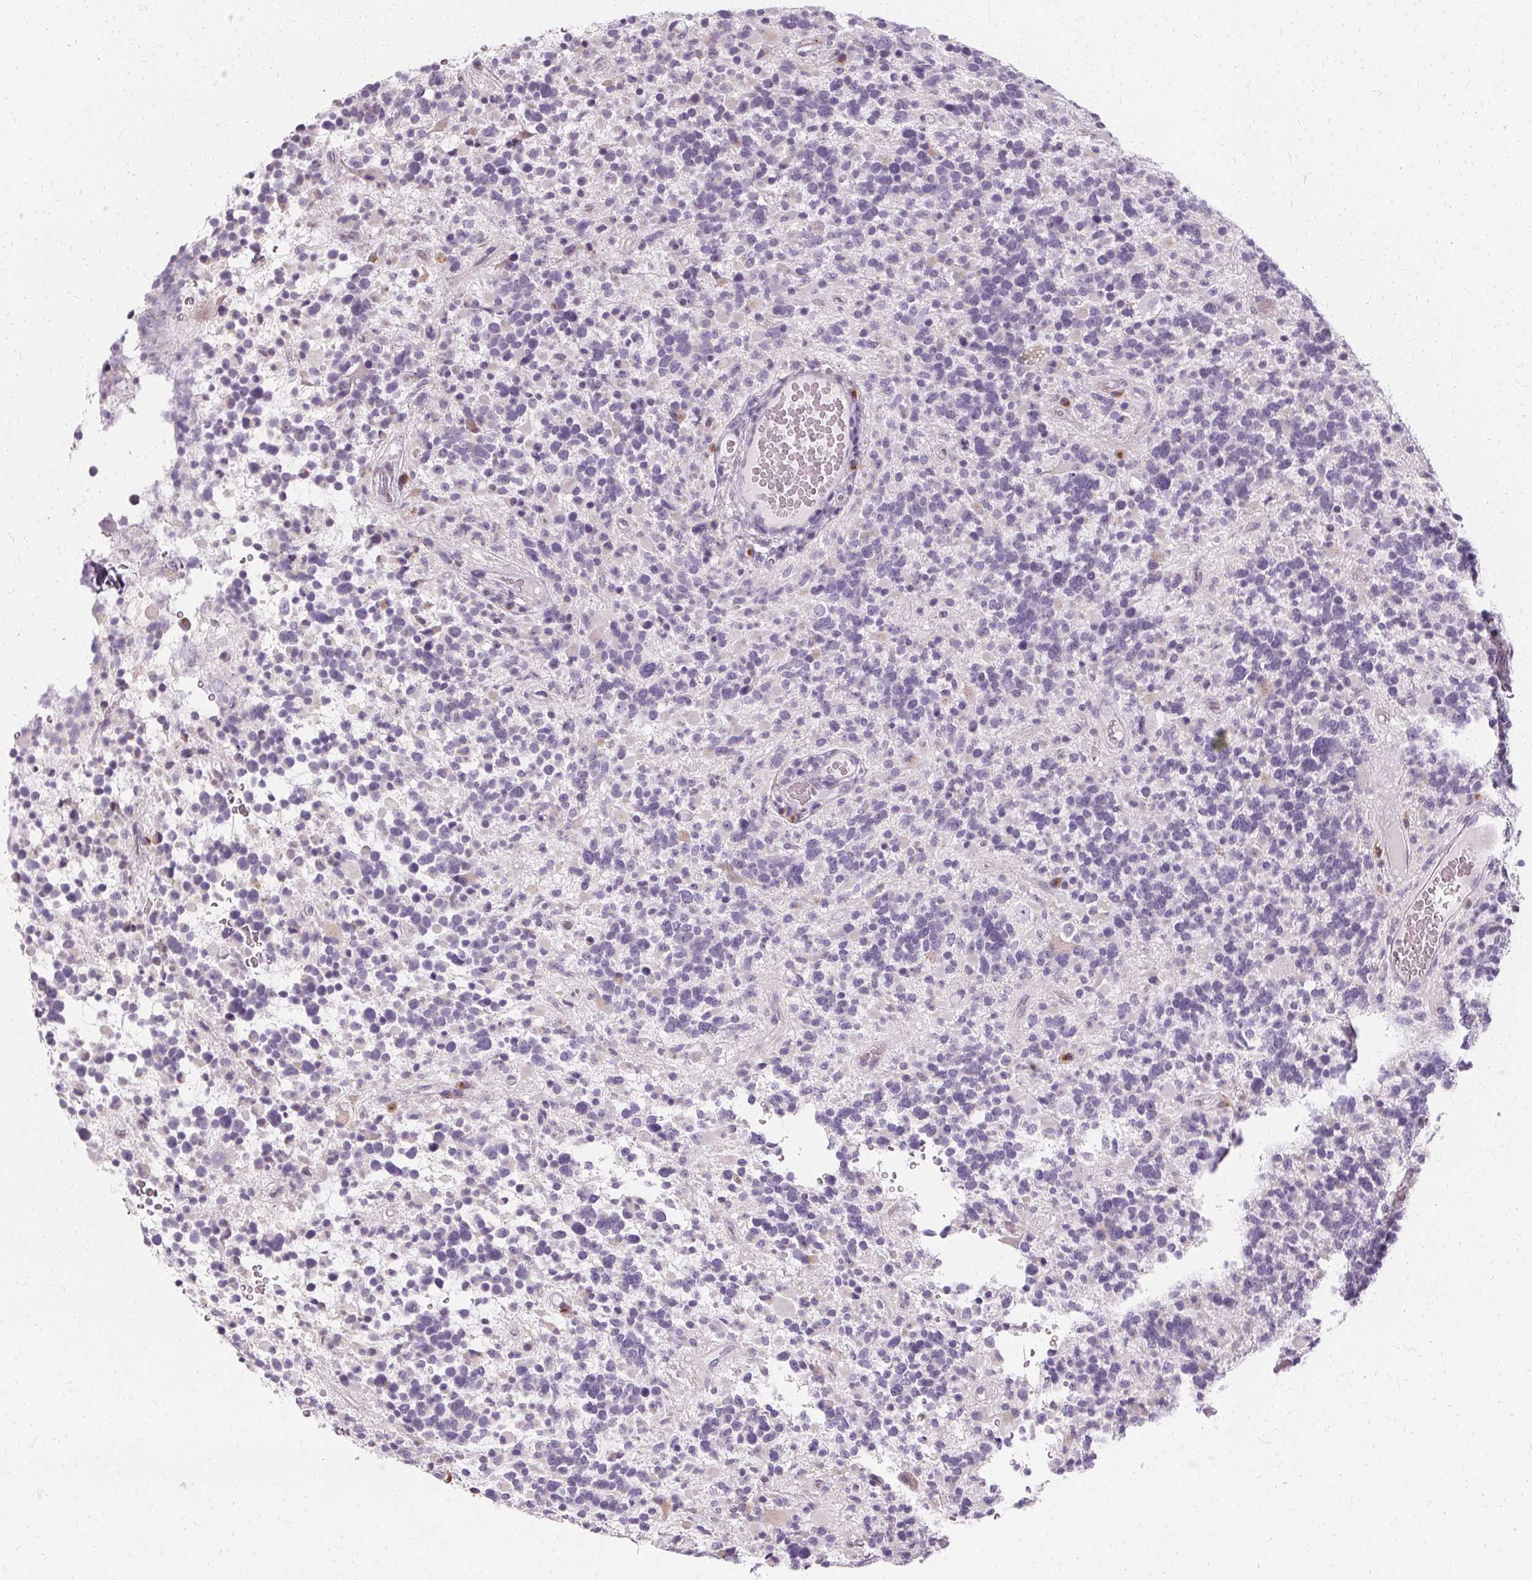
{"staining": {"intensity": "negative", "quantity": "none", "location": "none"}, "tissue": "glioma", "cell_type": "Tumor cells", "image_type": "cancer", "snomed": [{"axis": "morphology", "description": "Glioma, malignant, High grade"}, {"axis": "topography", "description": "Brain"}], "caption": "Glioma stained for a protein using IHC displays no positivity tumor cells.", "gene": "FCRL3", "patient": {"sex": "female", "age": 40}}